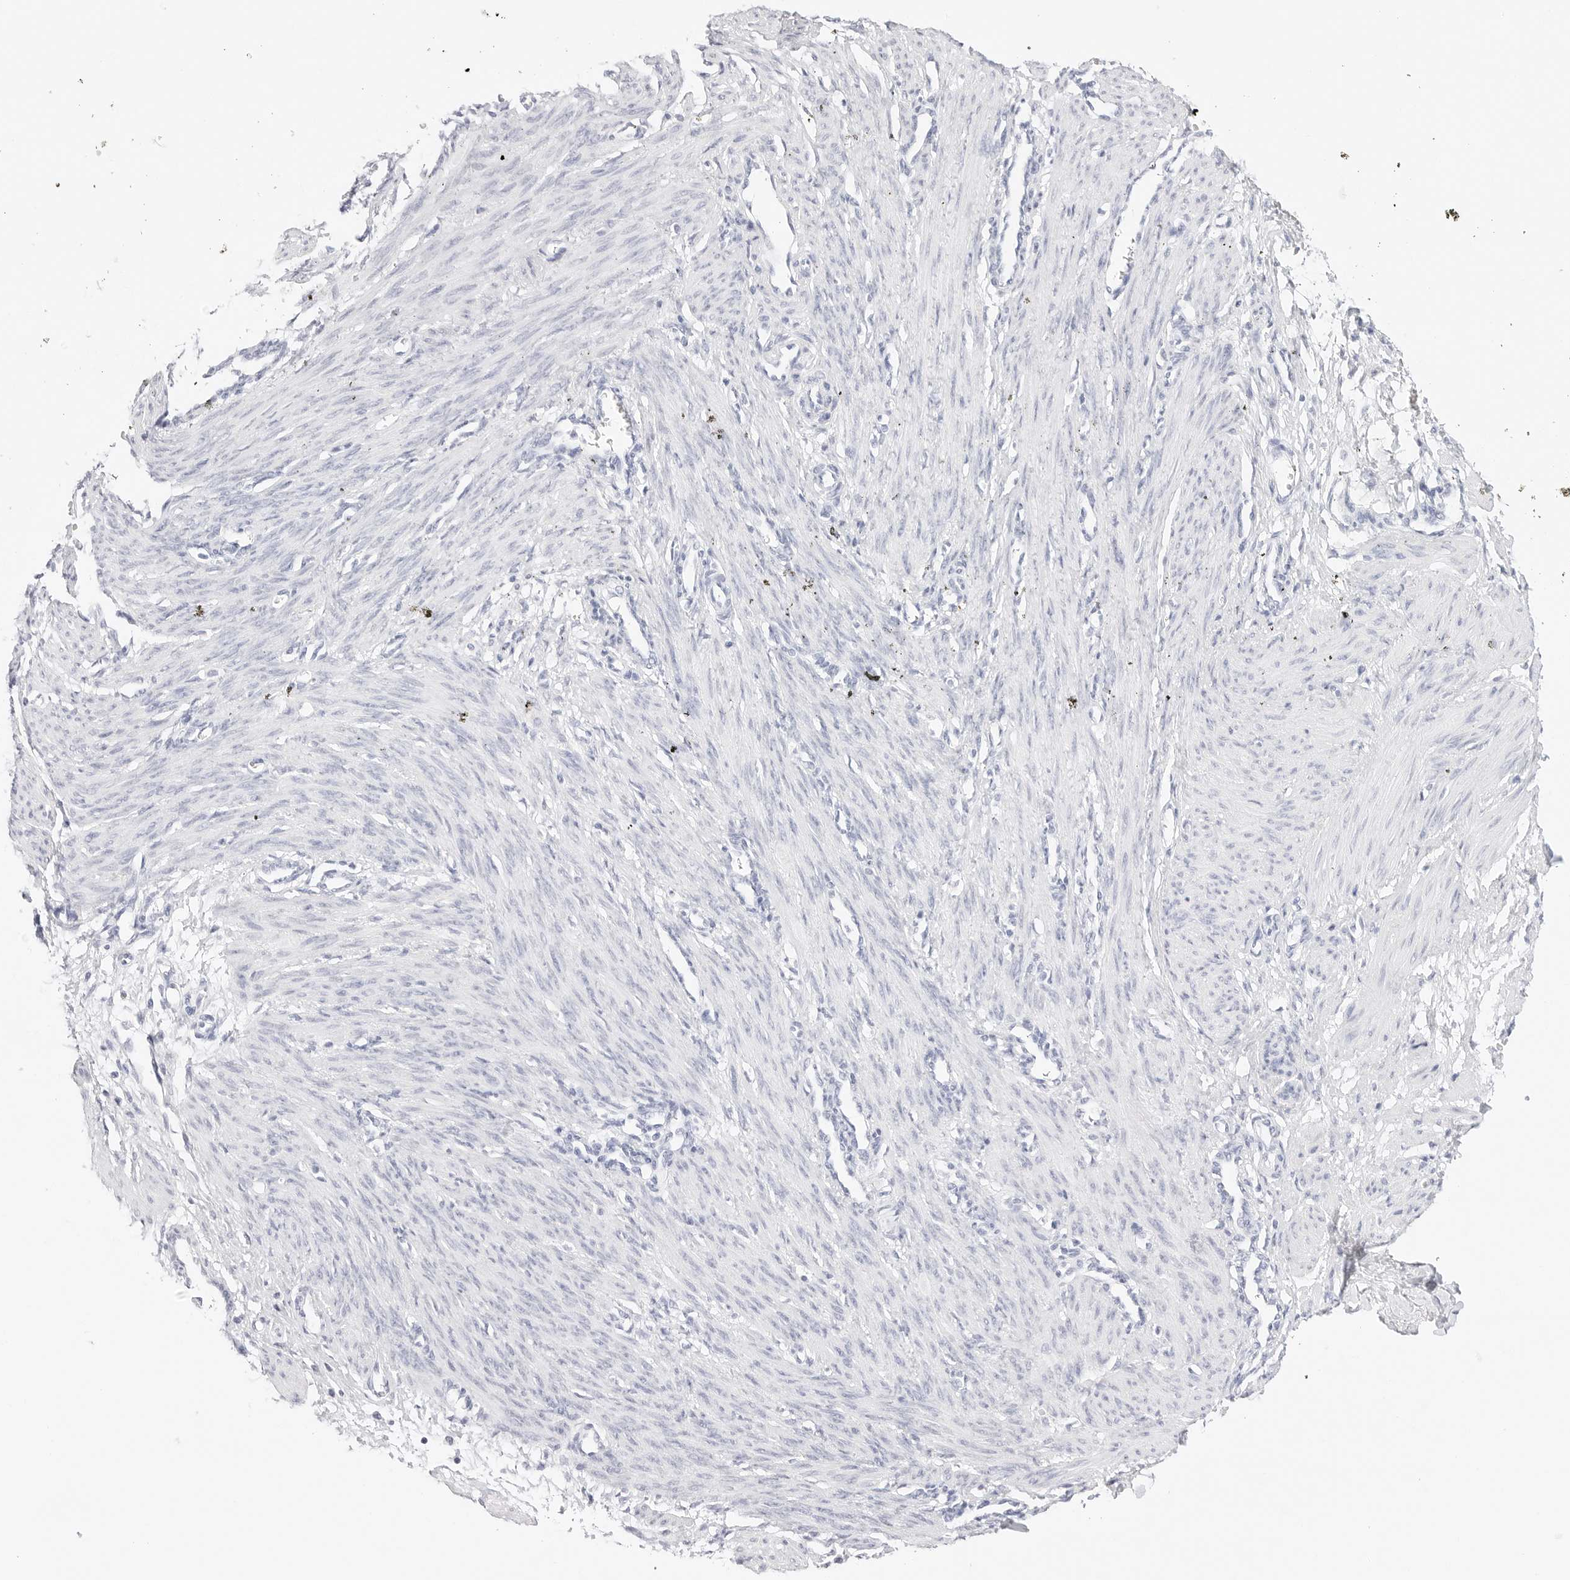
{"staining": {"intensity": "negative", "quantity": "none", "location": "none"}, "tissue": "smooth muscle", "cell_type": "Smooth muscle cells", "image_type": "normal", "snomed": [{"axis": "morphology", "description": "Normal tissue, NOS"}, {"axis": "topography", "description": "Endometrium"}], "caption": "Immunohistochemical staining of normal smooth muscle reveals no significant staining in smooth muscle cells.", "gene": "TFF2", "patient": {"sex": "female", "age": 33}}